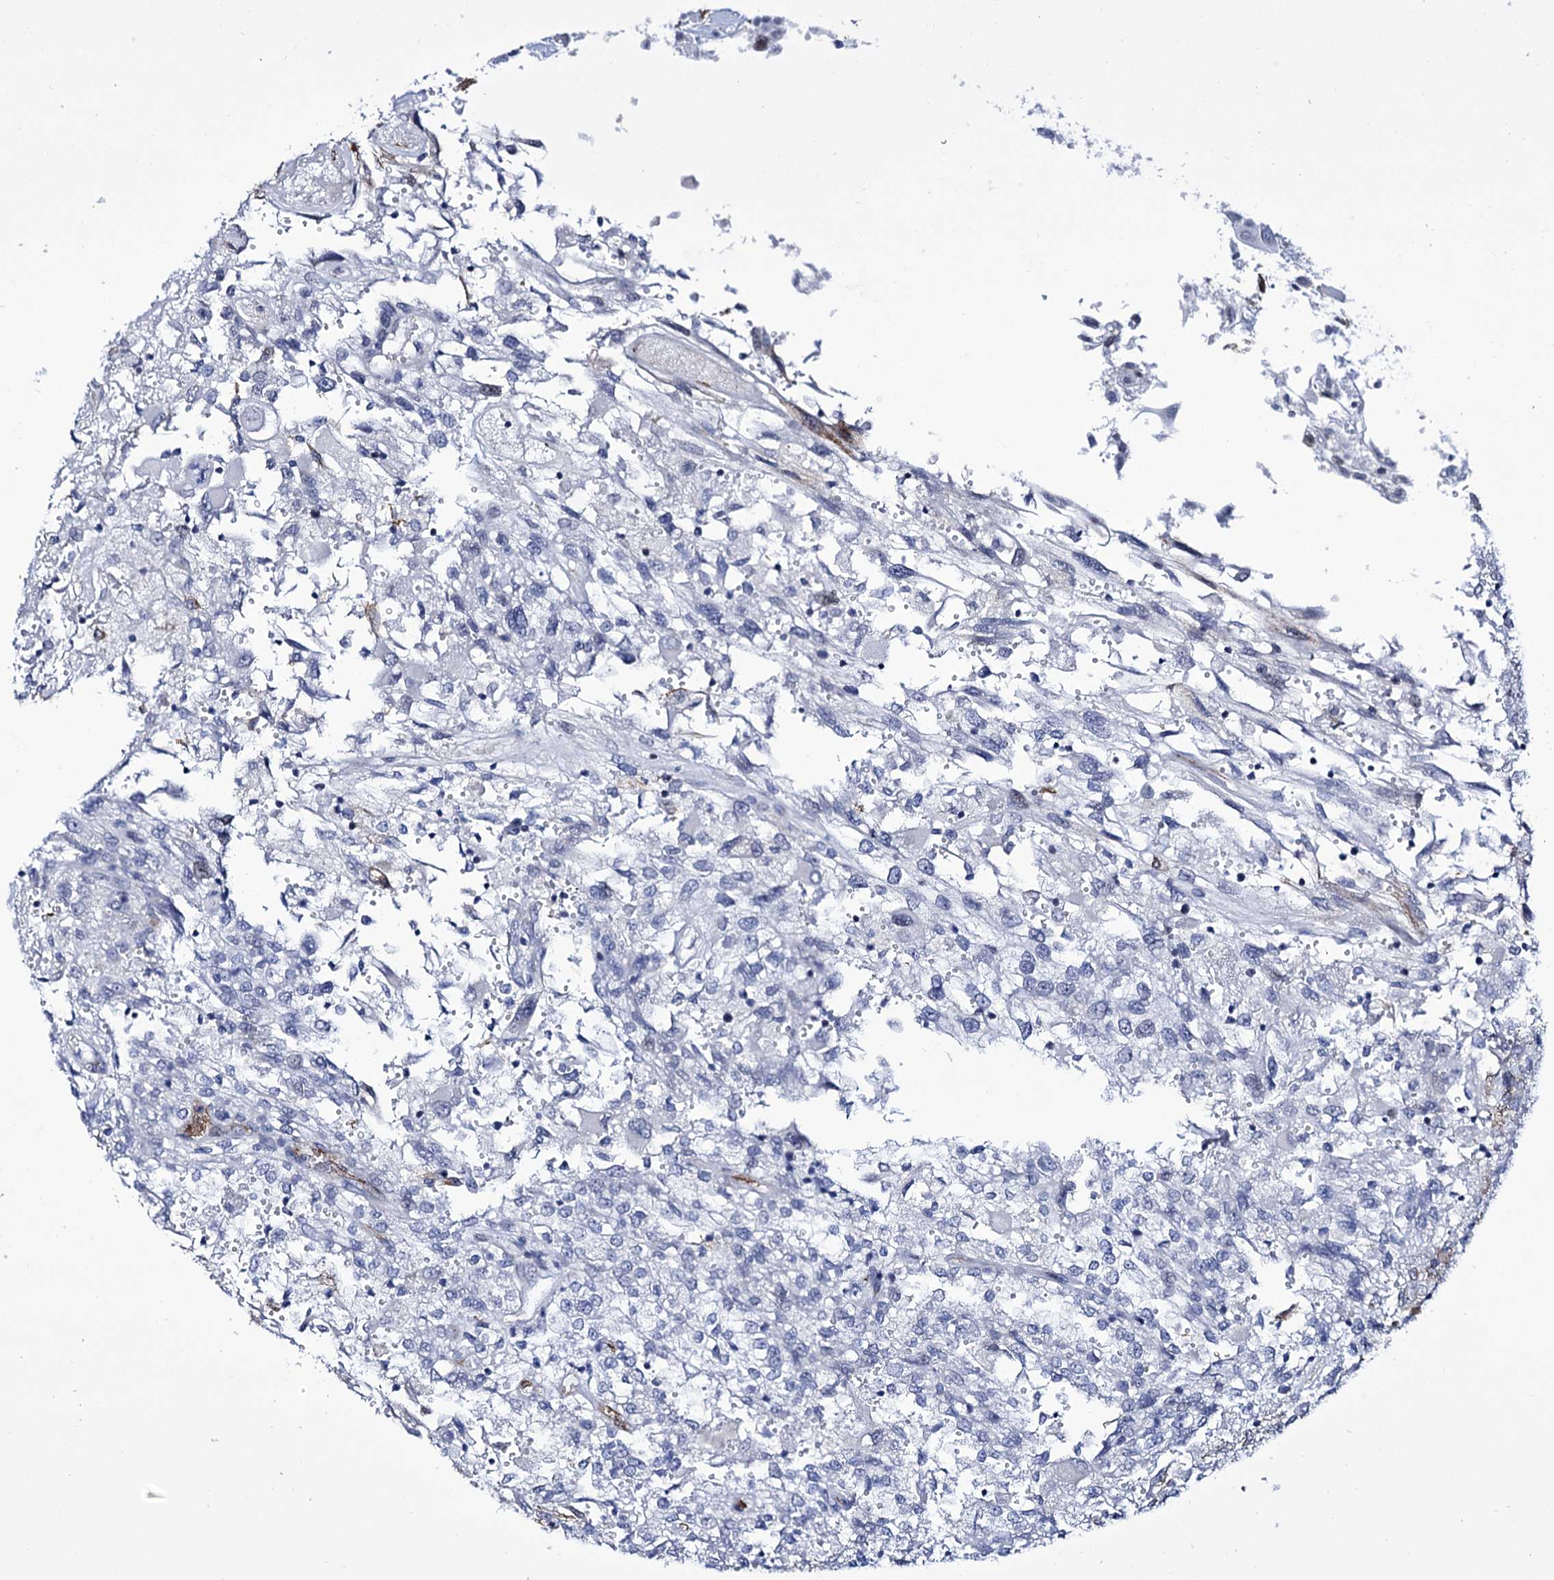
{"staining": {"intensity": "negative", "quantity": "none", "location": "none"}, "tissue": "renal cancer", "cell_type": "Tumor cells", "image_type": "cancer", "snomed": [{"axis": "morphology", "description": "Adenocarcinoma, NOS"}, {"axis": "topography", "description": "Kidney"}], "caption": "An IHC image of renal cancer (adenocarcinoma) is shown. There is no staining in tumor cells of renal cancer (adenocarcinoma).", "gene": "ZC3H12C", "patient": {"sex": "female", "age": 52}}